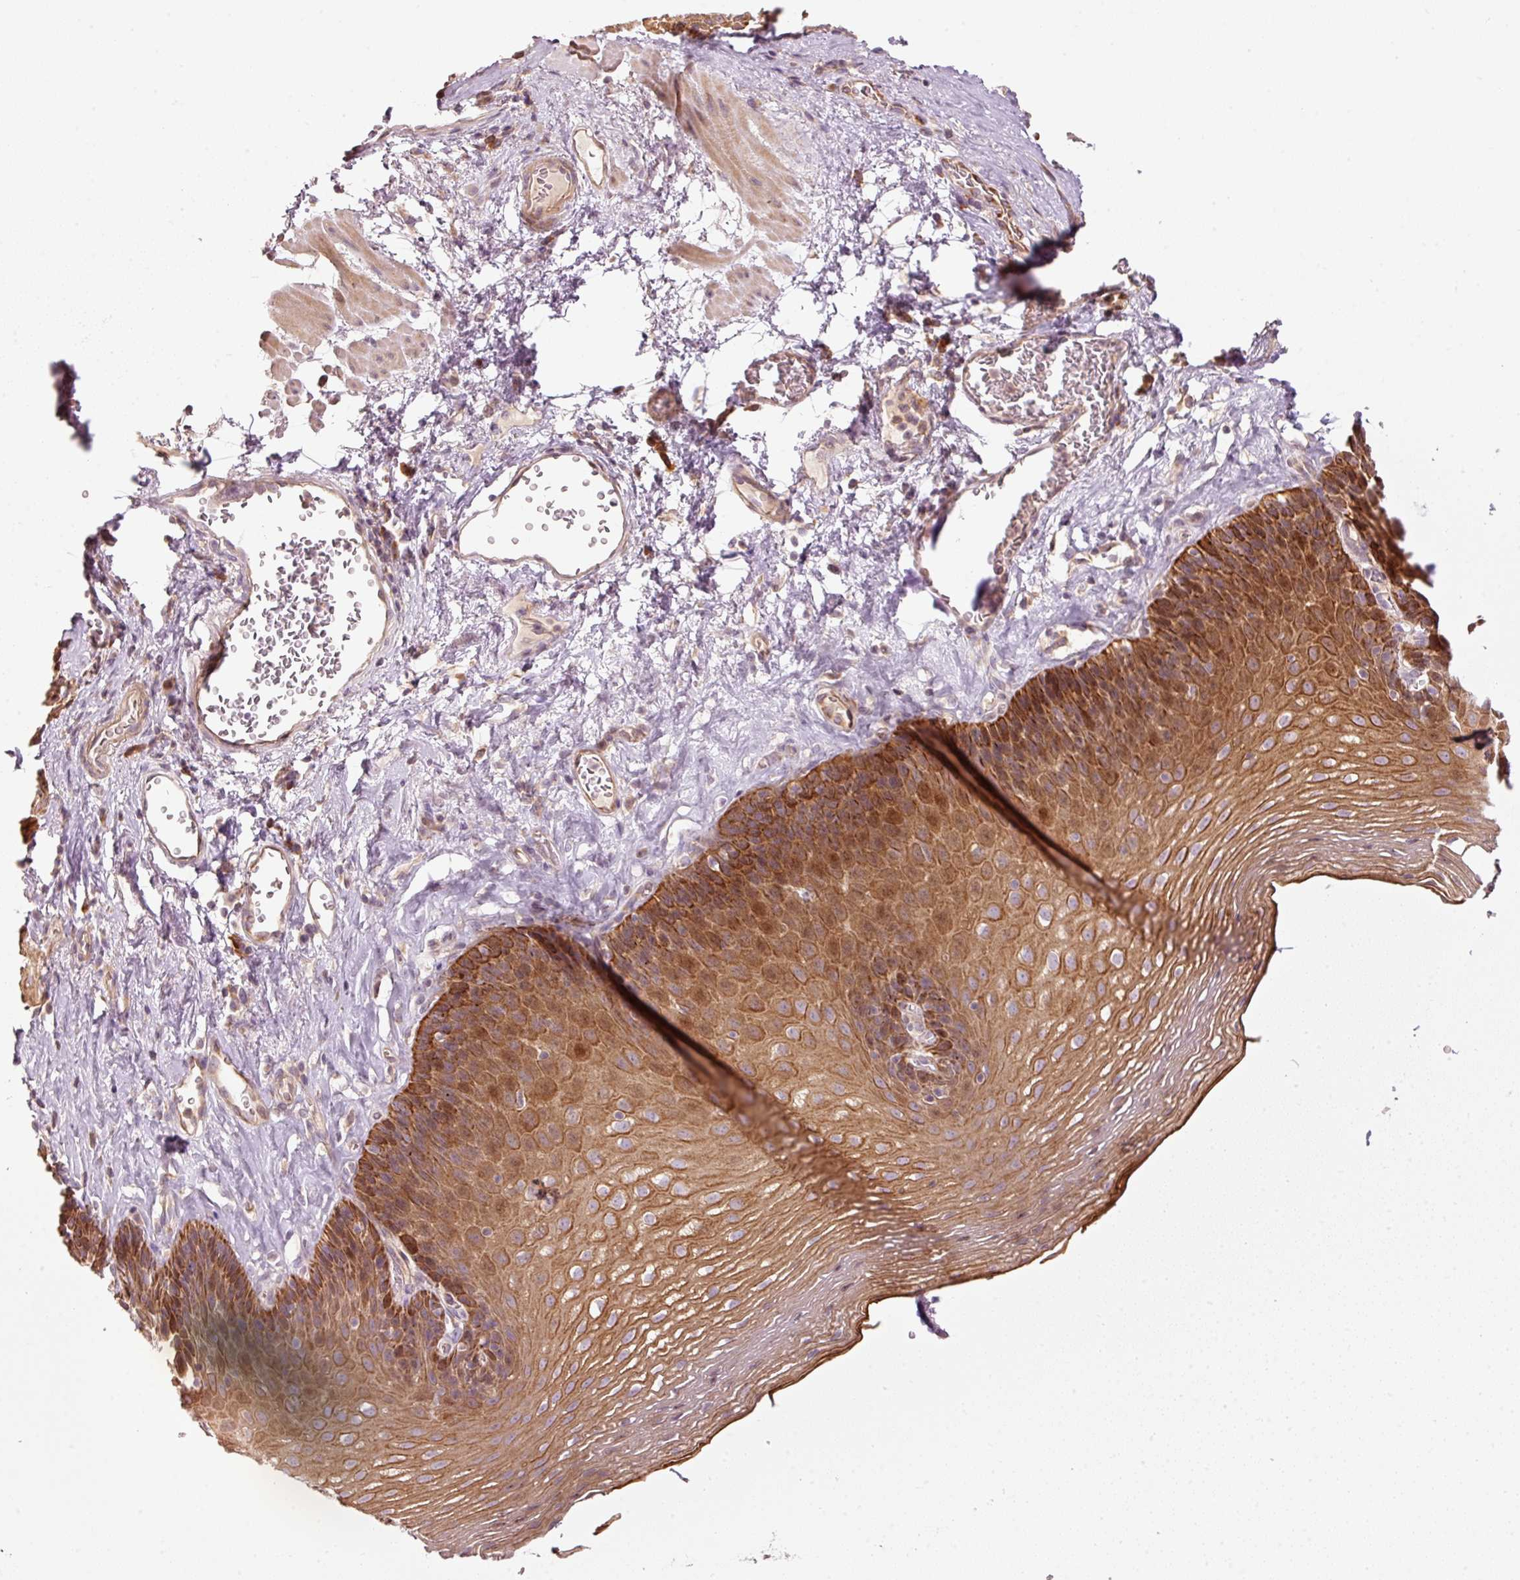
{"staining": {"intensity": "strong", "quantity": ">75%", "location": "cytoplasmic/membranous"}, "tissue": "esophagus", "cell_type": "Squamous epithelial cells", "image_type": "normal", "snomed": [{"axis": "morphology", "description": "Normal tissue, NOS"}, {"axis": "topography", "description": "Esophagus"}], "caption": "Esophagus stained with IHC exhibits strong cytoplasmic/membranous positivity in approximately >75% of squamous epithelial cells. (Brightfield microscopy of DAB IHC at high magnification).", "gene": "MAP10", "patient": {"sex": "female", "age": 66}}